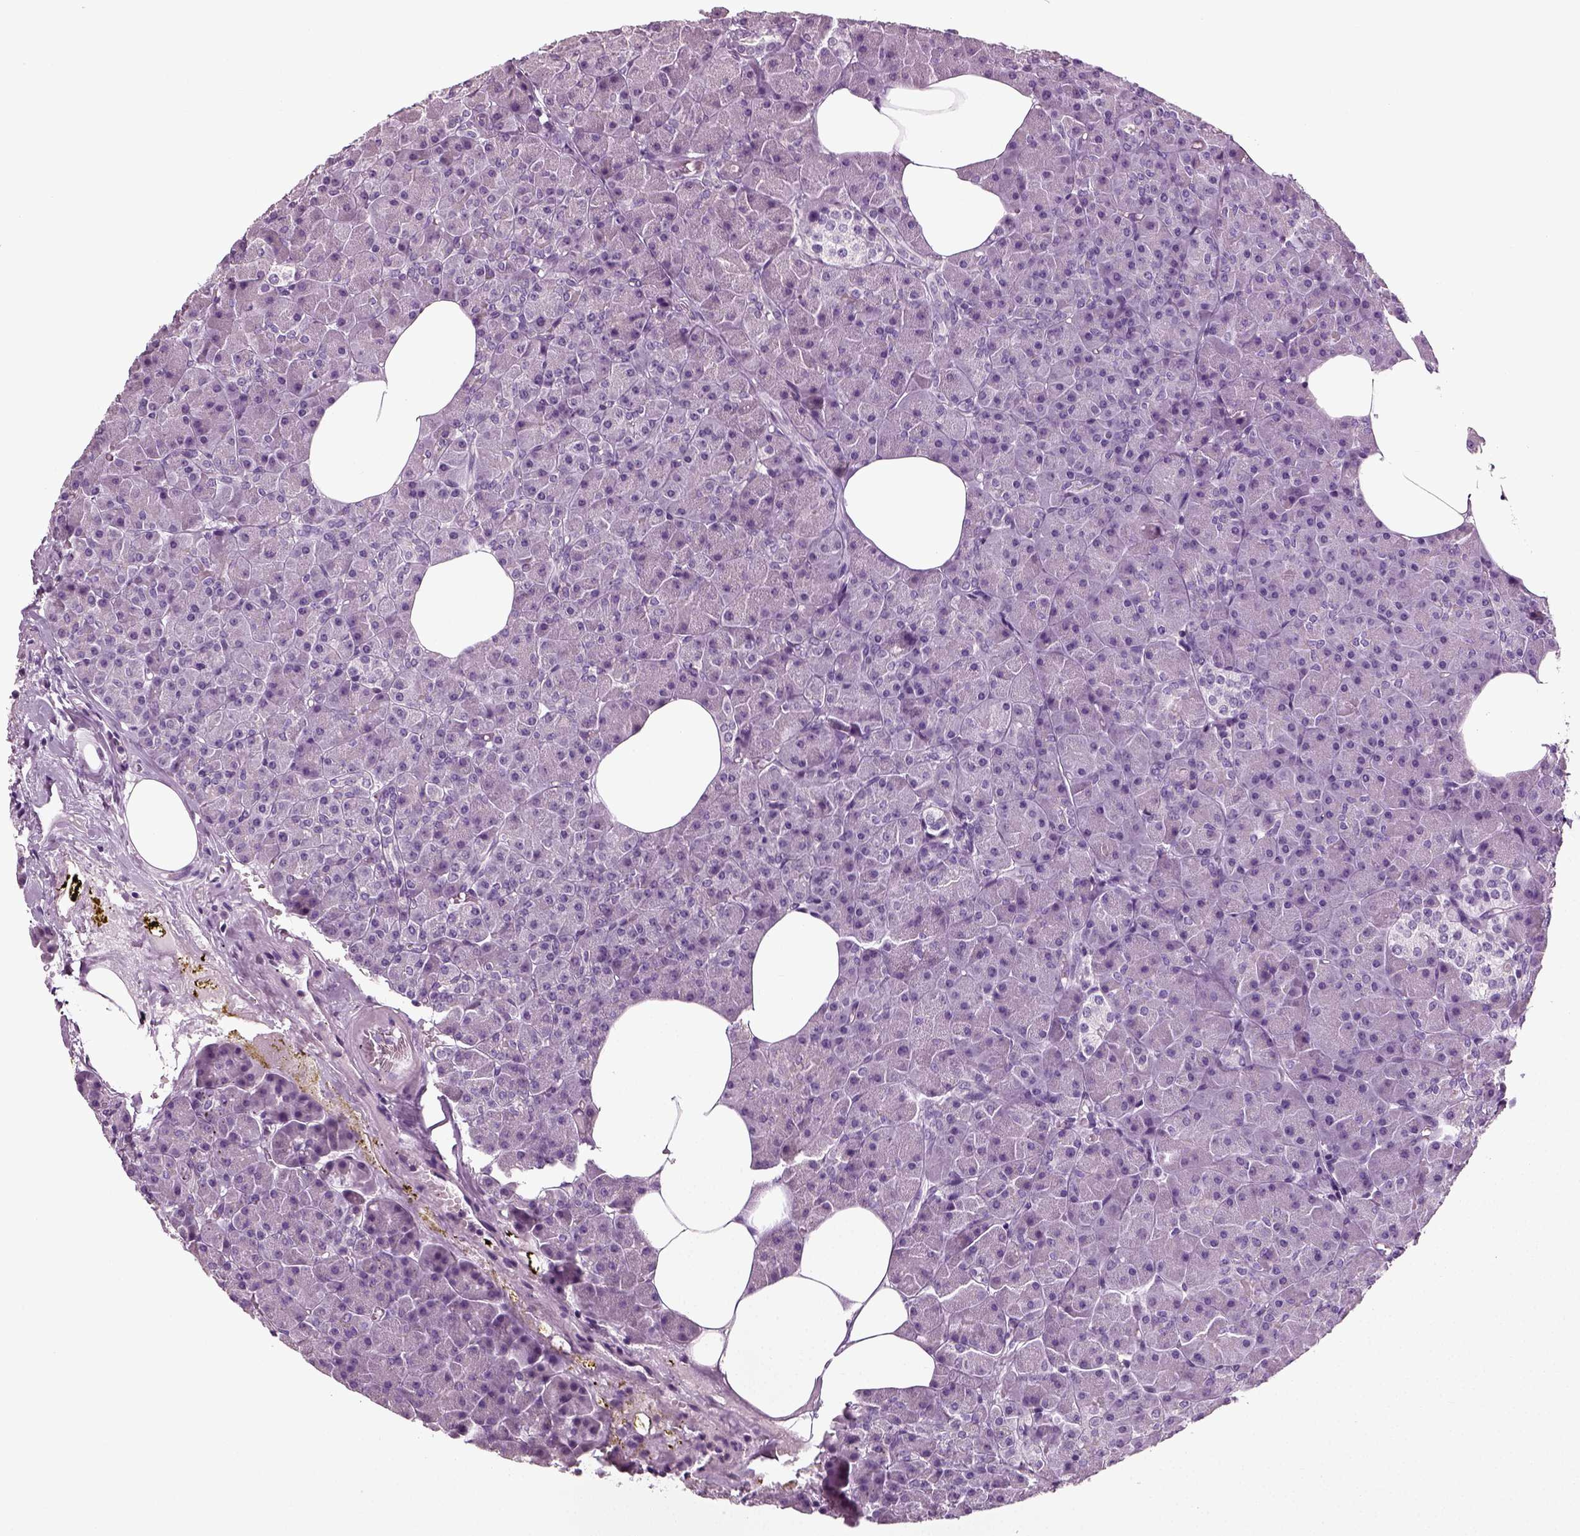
{"staining": {"intensity": "negative", "quantity": "none", "location": "none"}, "tissue": "pancreas", "cell_type": "Exocrine glandular cells", "image_type": "normal", "snomed": [{"axis": "morphology", "description": "Normal tissue, NOS"}, {"axis": "topography", "description": "Pancreas"}], "caption": "High power microscopy histopathology image of an immunohistochemistry photomicrograph of benign pancreas, revealing no significant staining in exocrine glandular cells.", "gene": "DEFB118", "patient": {"sex": "female", "age": 45}}